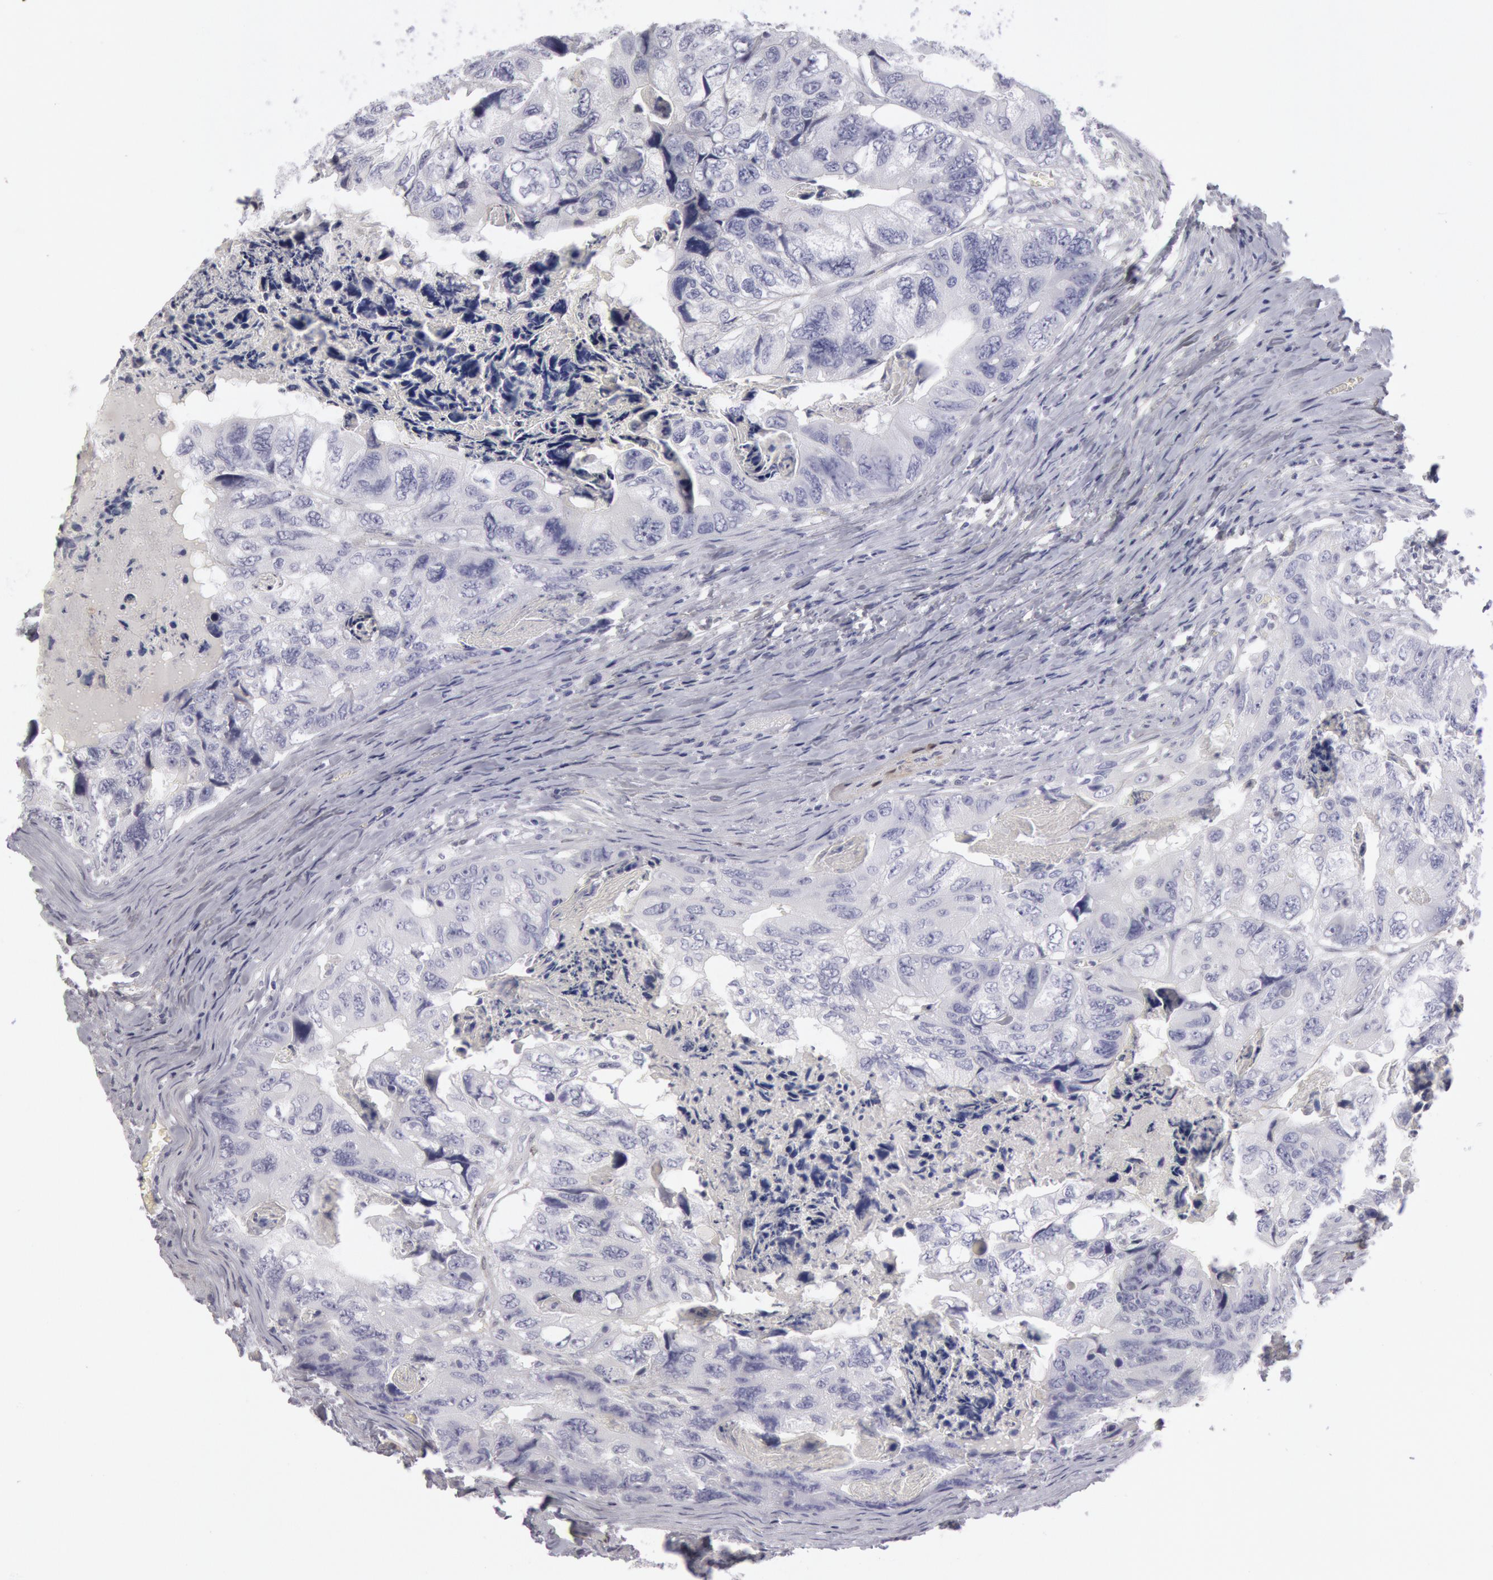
{"staining": {"intensity": "negative", "quantity": "none", "location": "none"}, "tissue": "colorectal cancer", "cell_type": "Tumor cells", "image_type": "cancer", "snomed": [{"axis": "morphology", "description": "Adenocarcinoma, NOS"}, {"axis": "topography", "description": "Rectum"}], "caption": "Immunohistochemical staining of human colorectal adenocarcinoma displays no significant expression in tumor cells.", "gene": "FHL1", "patient": {"sex": "female", "age": 82}}